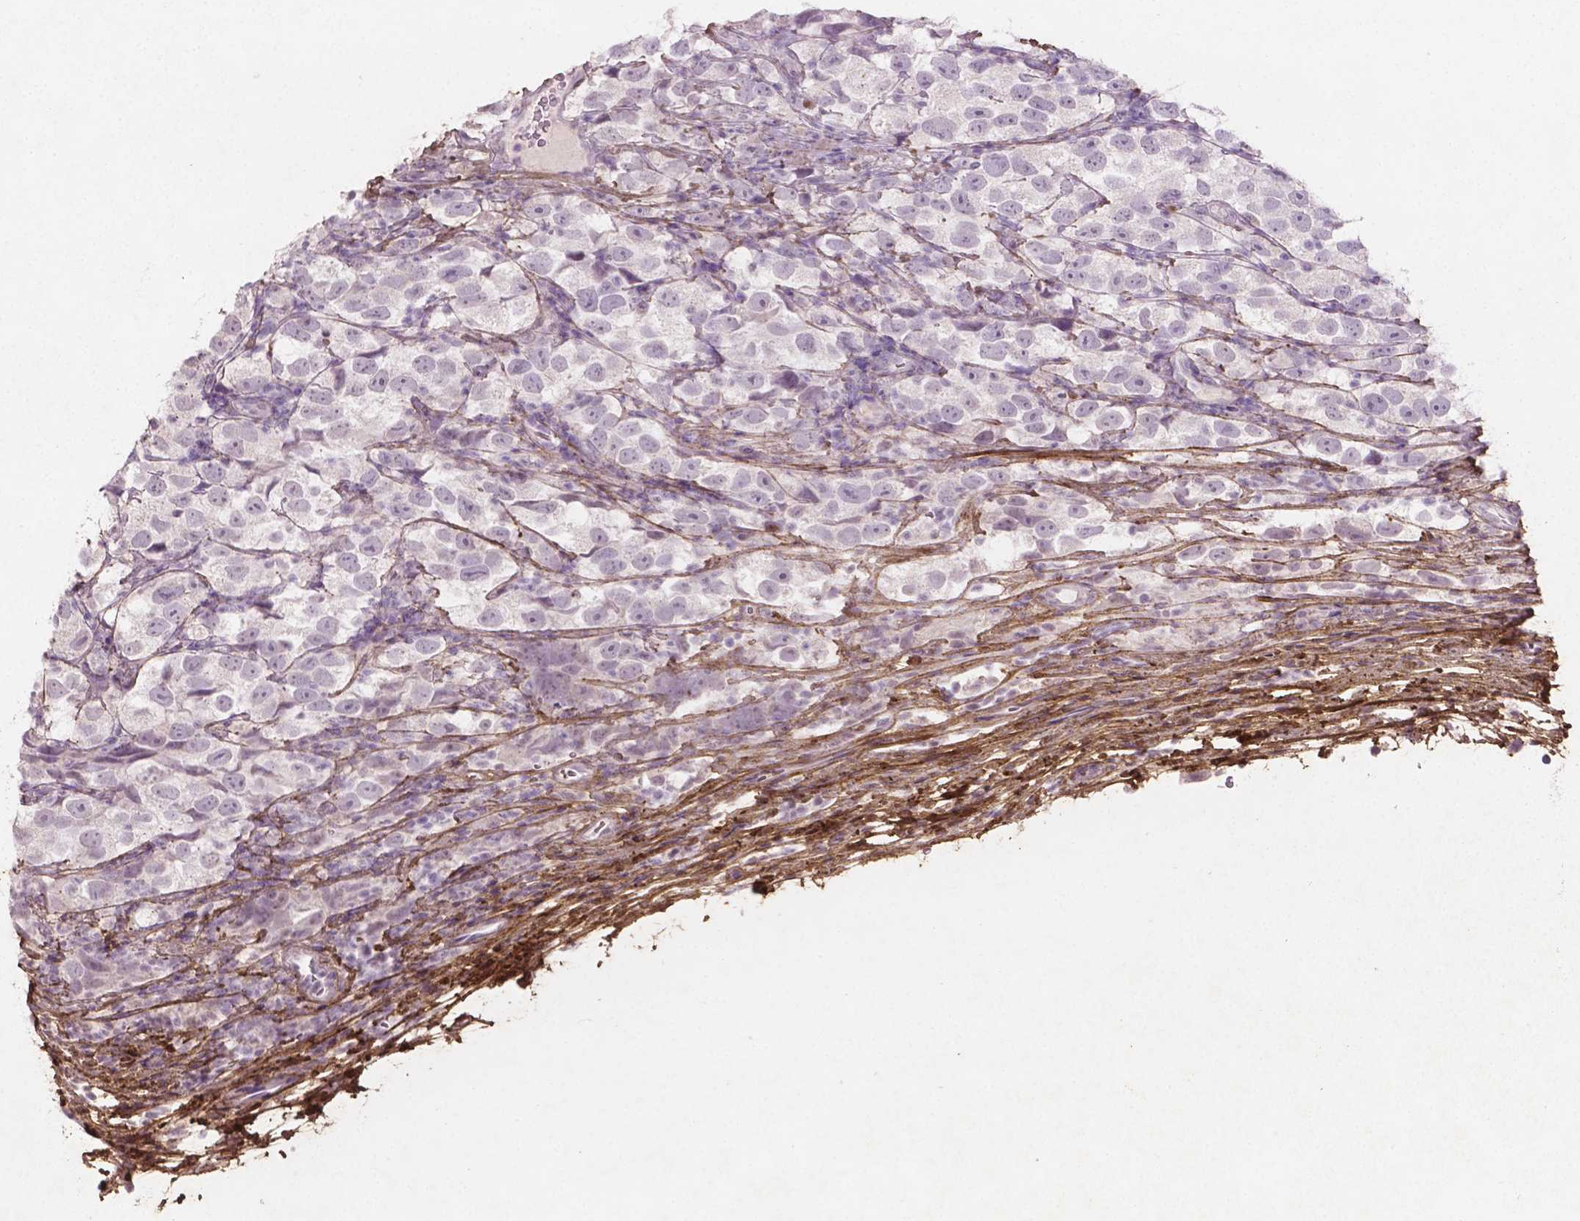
{"staining": {"intensity": "negative", "quantity": "none", "location": "none"}, "tissue": "testis cancer", "cell_type": "Tumor cells", "image_type": "cancer", "snomed": [{"axis": "morphology", "description": "Seminoma, NOS"}, {"axis": "topography", "description": "Testis"}], "caption": "The micrograph demonstrates no staining of tumor cells in testis seminoma.", "gene": "DLG2", "patient": {"sex": "male", "age": 26}}